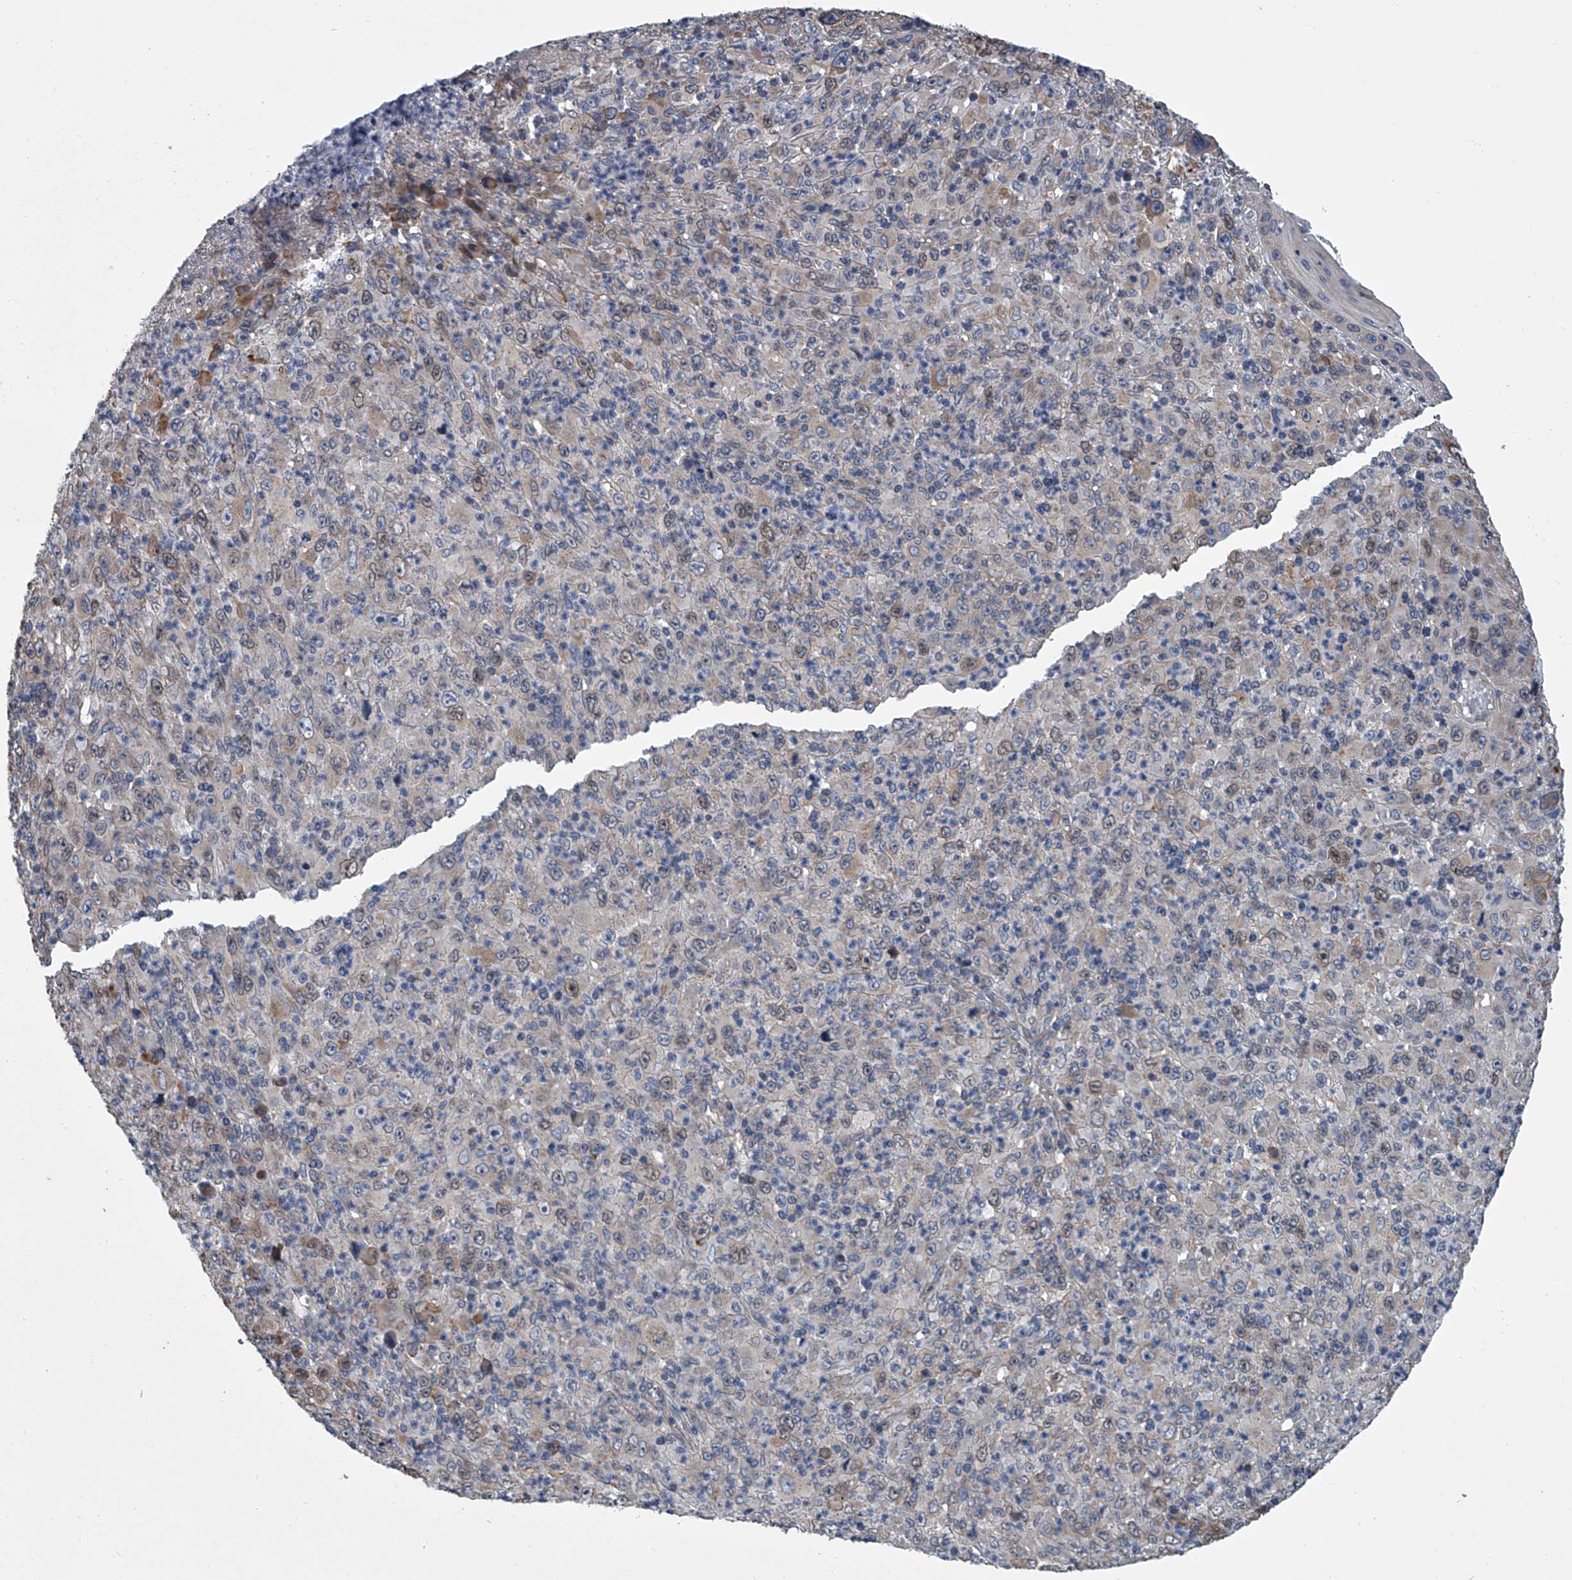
{"staining": {"intensity": "weak", "quantity": "<25%", "location": "cytoplasmic/membranous"}, "tissue": "melanoma", "cell_type": "Tumor cells", "image_type": "cancer", "snomed": [{"axis": "morphology", "description": "Malignant melanoma, Metastatic site"}, {"axis": "topography", "description": "Skin"}], "caption": "Immunohistochemical staining of human melanoma reveals no significant expression in tumor cells.", "gene": "ABCG1", "patient": {"sex": "female", "age": 56}}